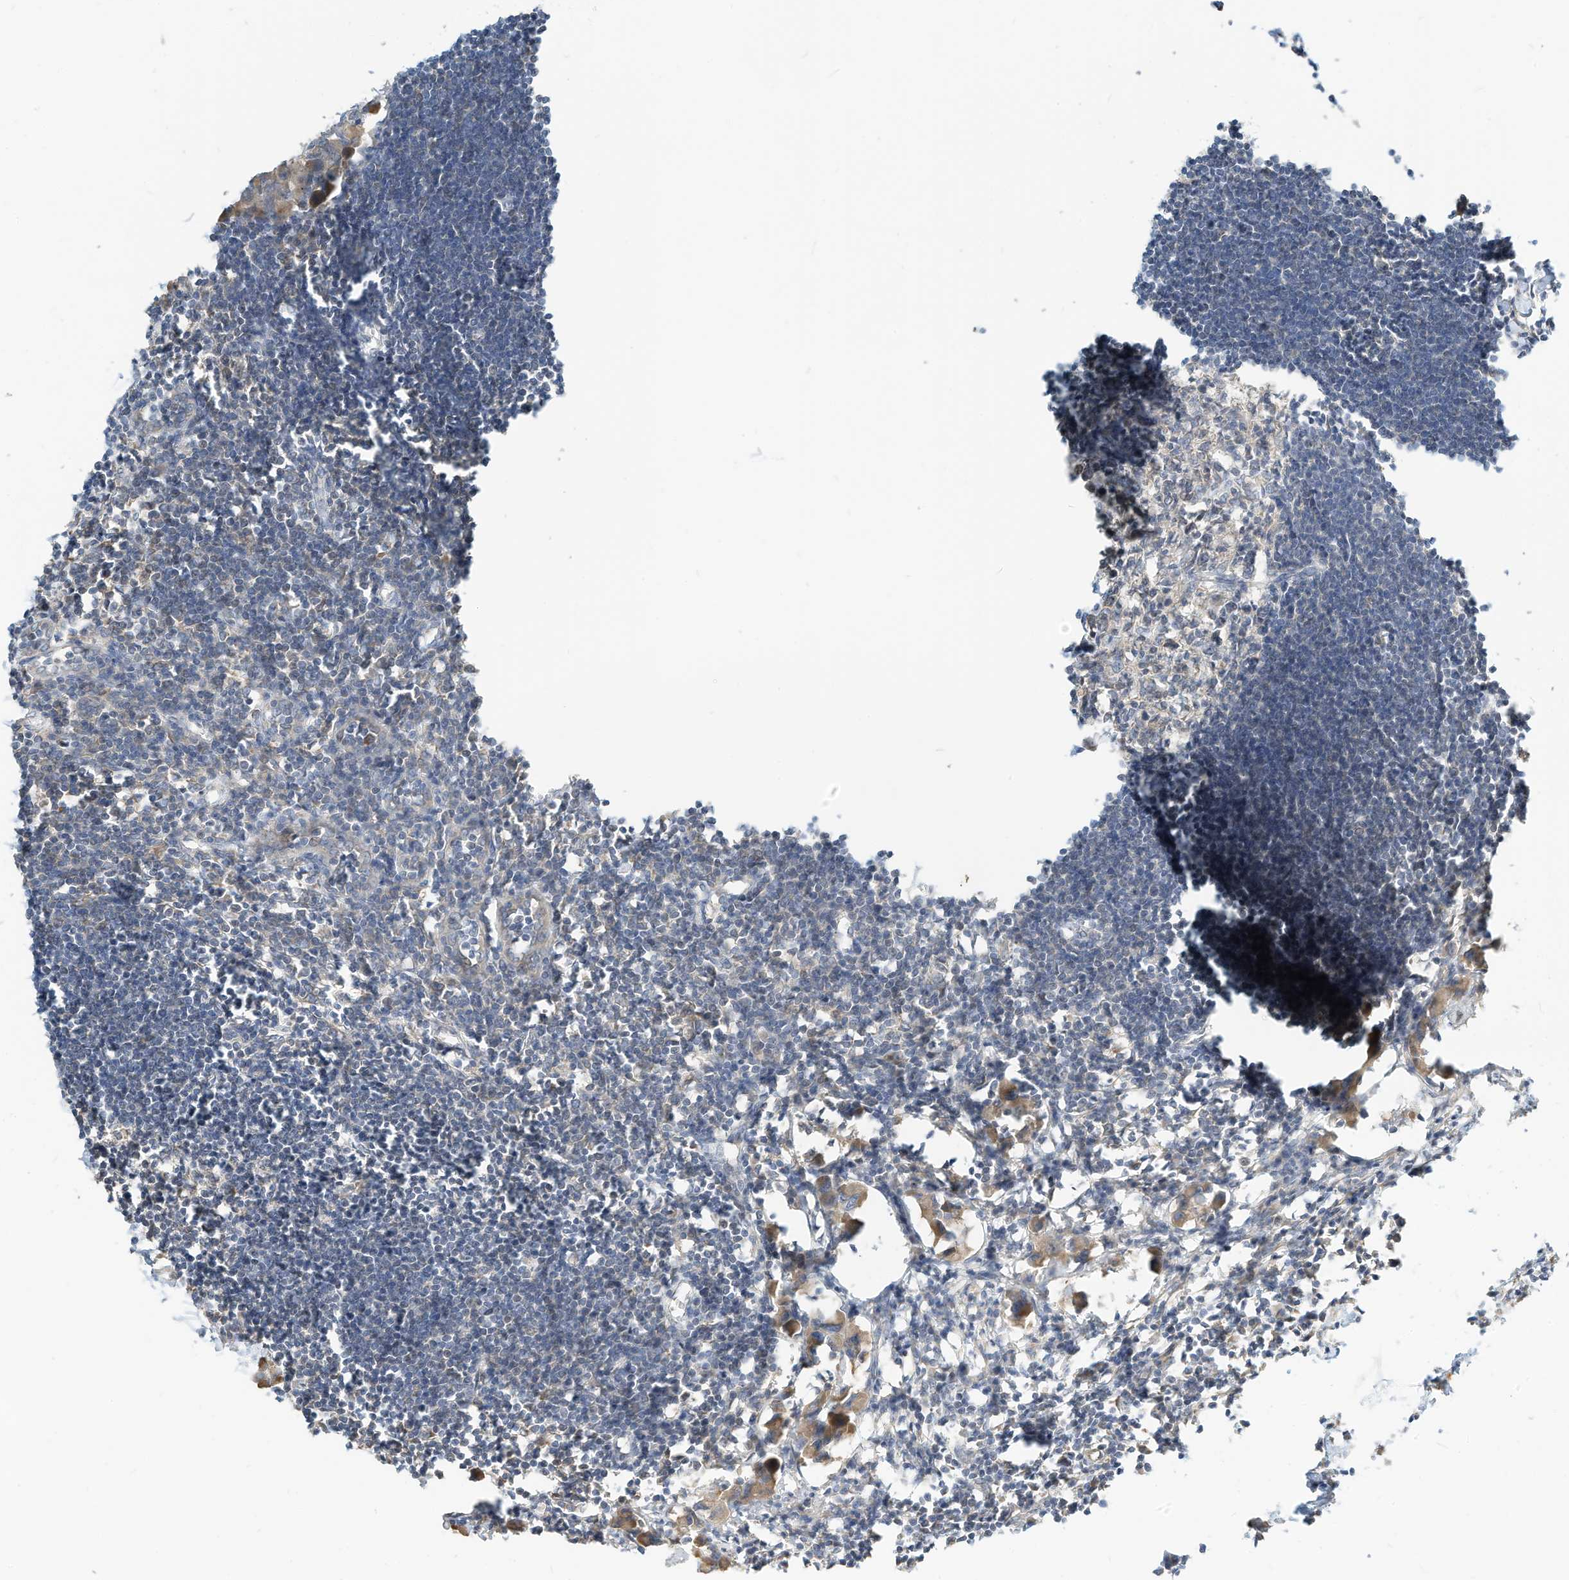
{"staining": {"intensity": "weak", "quantity": "<25%", "location": "cytoplasmic/membranous"}, "tissue": "lymph node", "cell_type": "Germinal center cells", "image_type": "normal", "snomed": [{"axis": "morphology", "description": "Normal tissue, NOS"}, {"axis": "morphology", "description": "Malignant melanoma, Metastatic site"}, {"axis": "topography", "description": "Lymph node"}], "caption": "DAB (3,3'-diaminobenzidine) immunohistochemical staining of benign human lymph node displays no significant expression in germinal center cells.", "gene": "OFD1", "patient": {"sex": "male", "age": 41}}